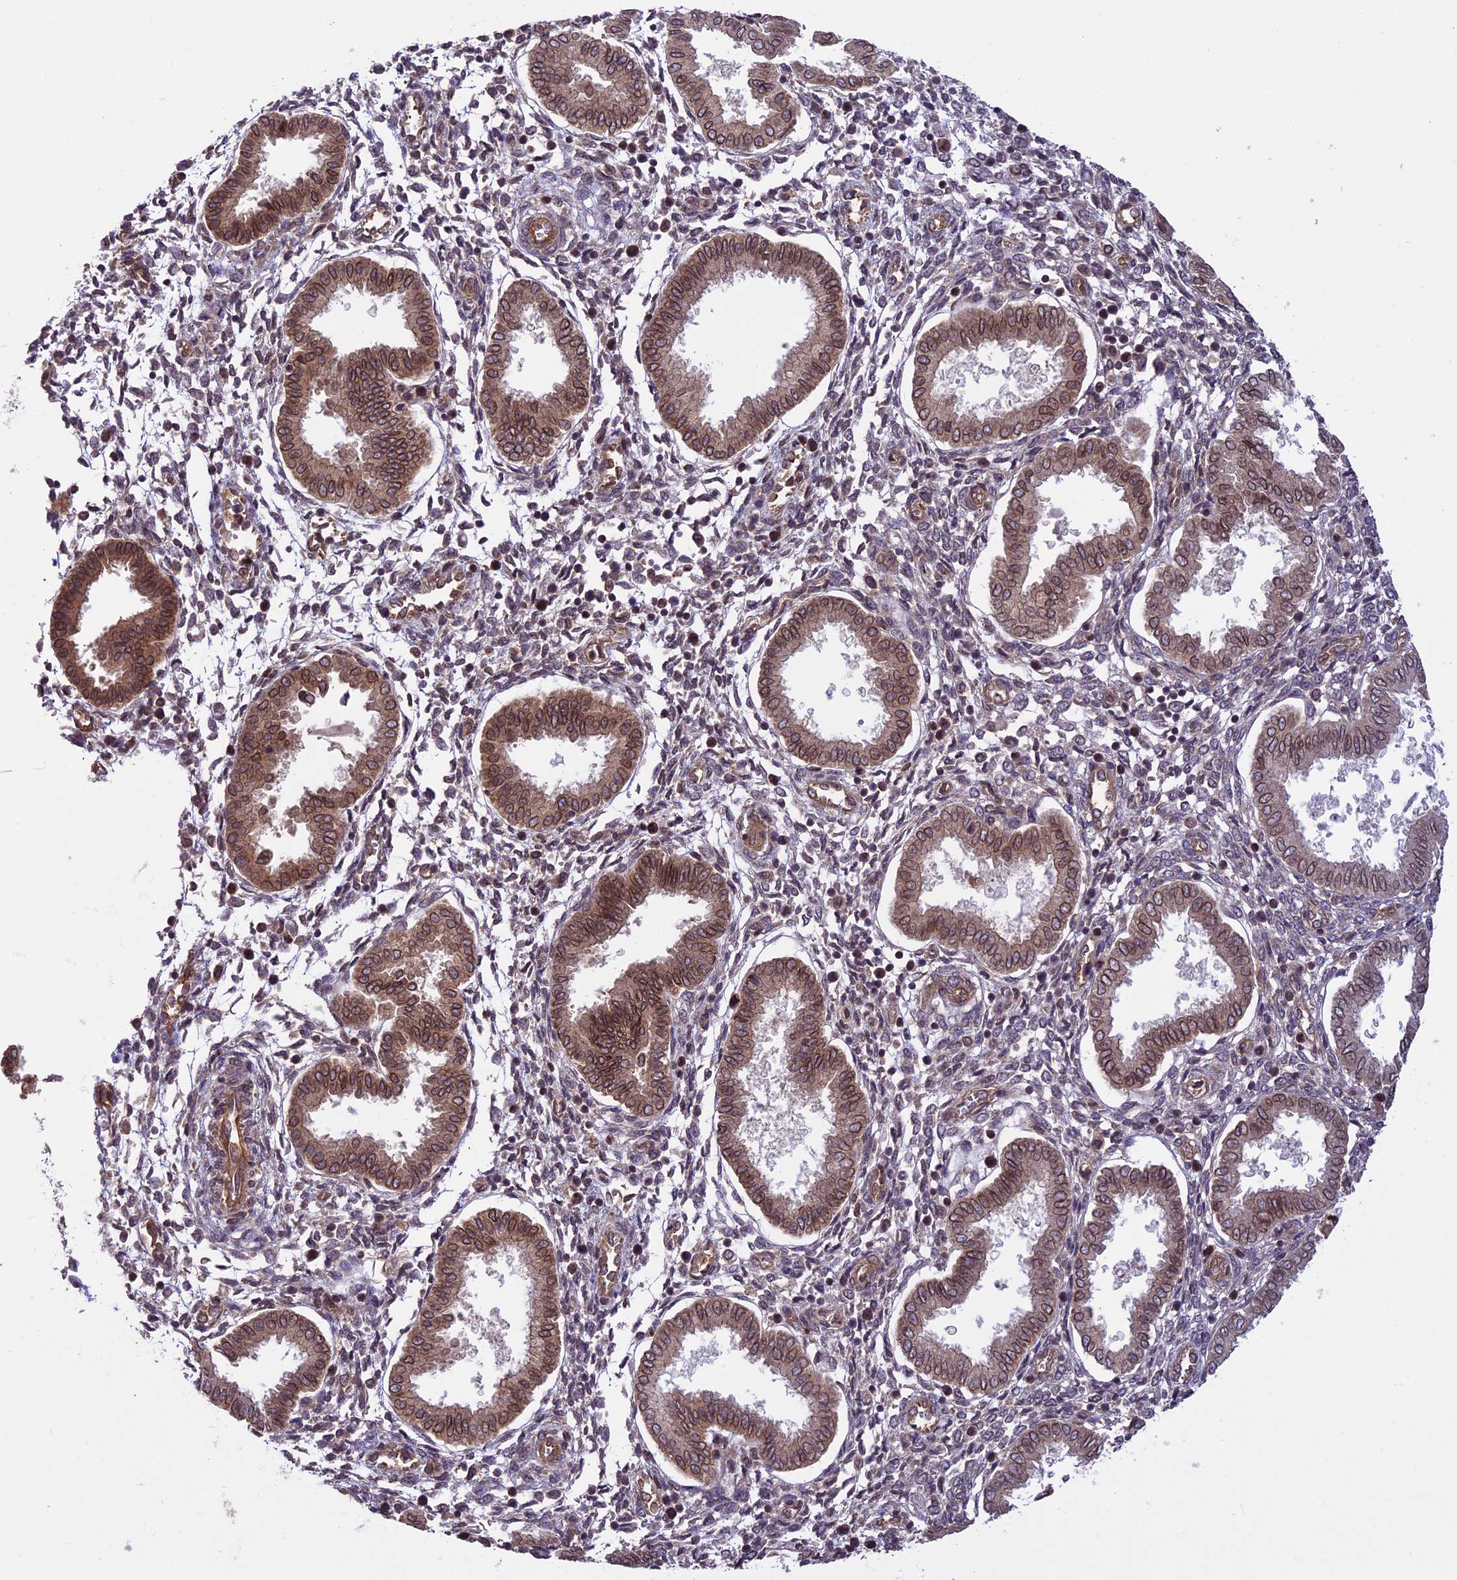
{"staining": {"intensity": "weak", "quantity": "25%-75%", "location": "cytoplasmic/membranous"}, "tissue": "endometrium", "cell_type": "Cells in endometrial stroma", "image_type": "normal", "snomed": [{"axis": "morphology", "description": "Normal tissue, NOS"}, {"axis": "topography", "description": "Endometrium"}], "caption": "DAB (3,3'-diaminobenzidine) immunohistochemical staining of benign endometrium displays weak cytoplasmic/membranous protein expression in approximately 25%-75% of cells in endometrial stroma. (DAB (3,3'-diaminobenzidine) IHC with brightfield microscopy, high magnification).", "gene": "CCDC125", "patient": {"sex": "female", "age": 24}}